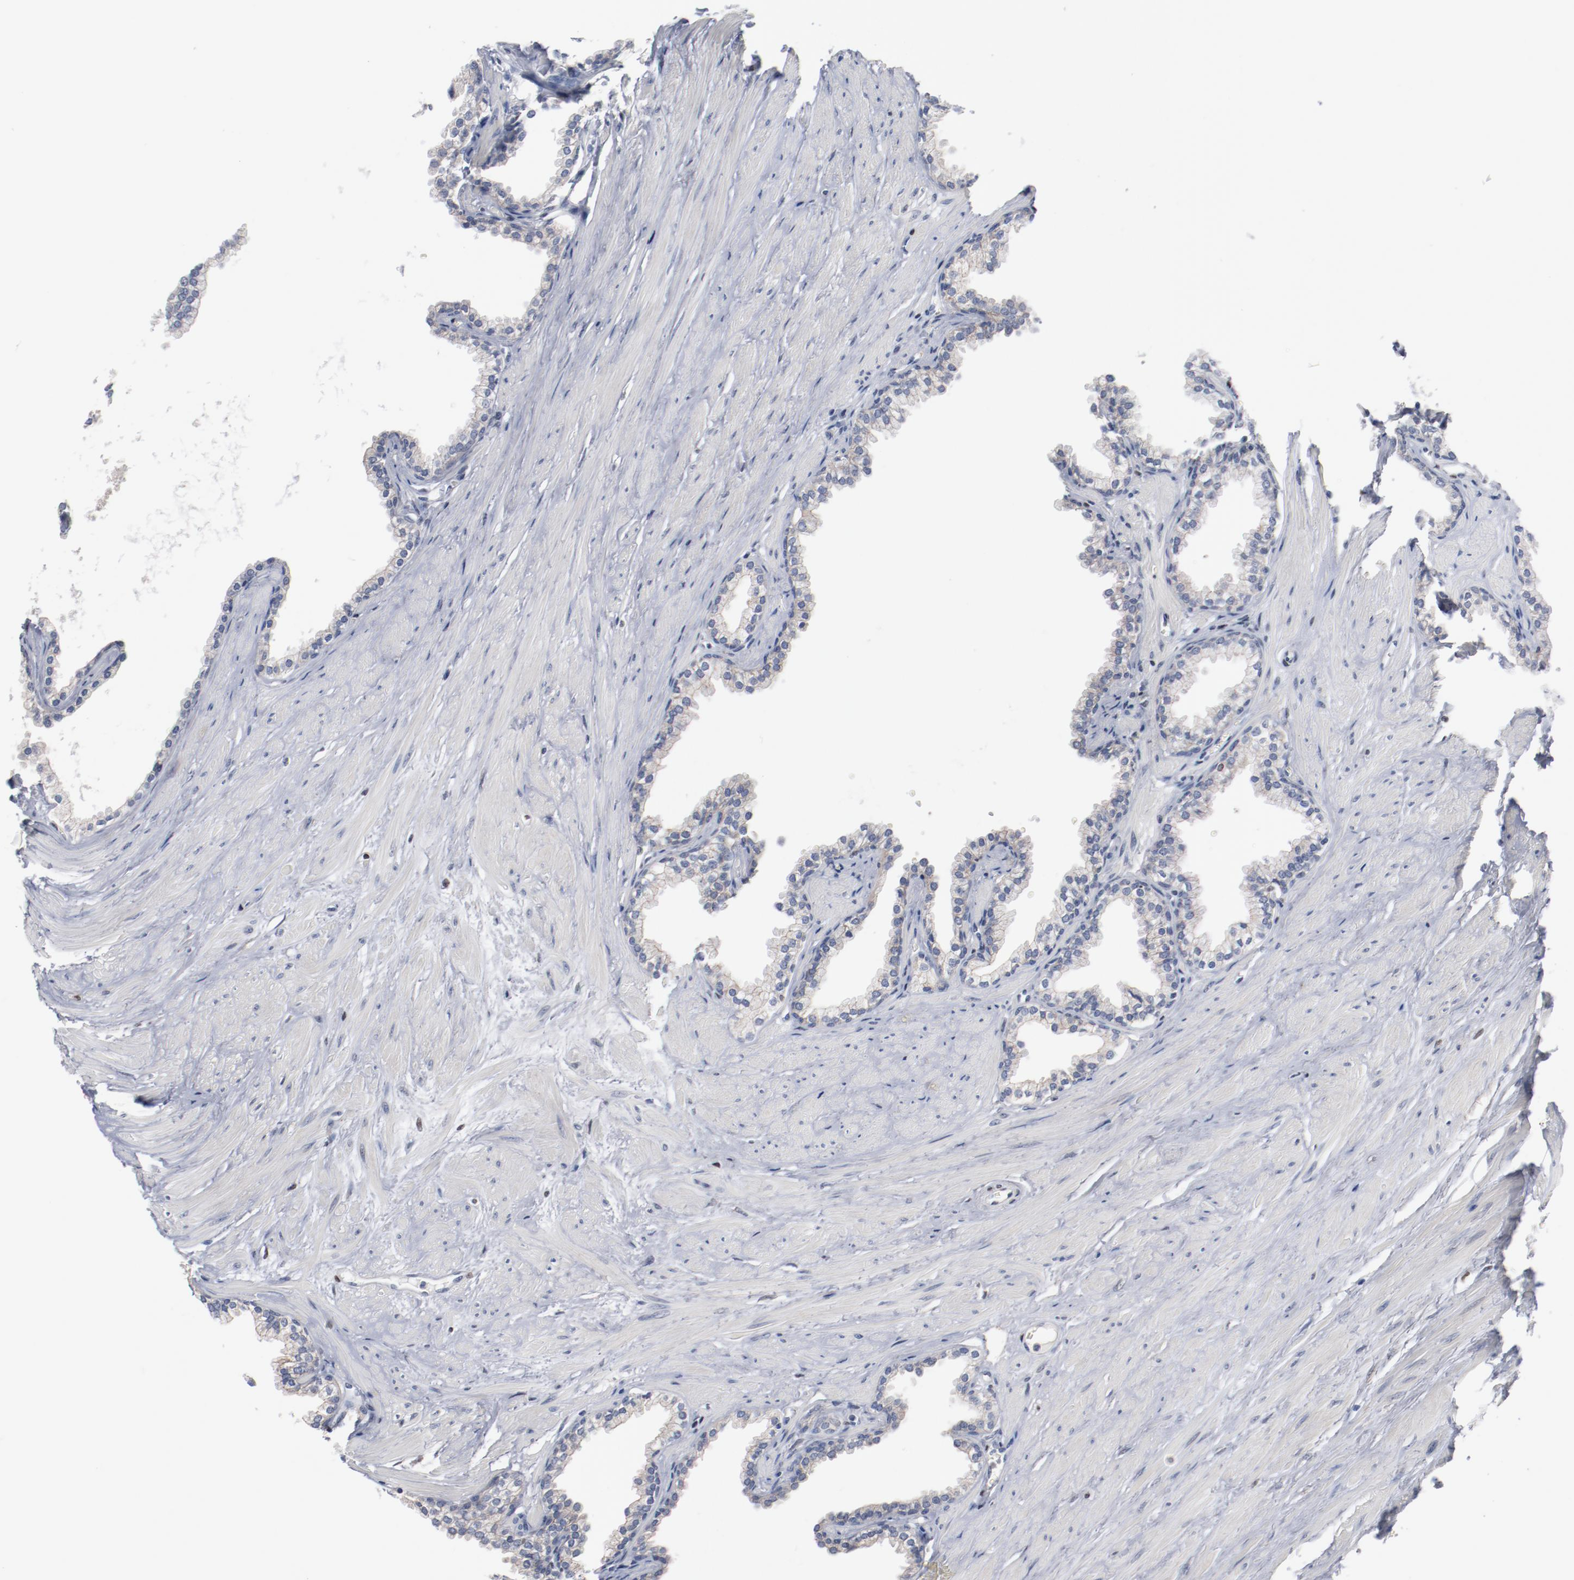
{"staining": {"intensity": "negative", "quantity": "none", "location": "none"}, "tissue": "prostate", "cell_type": "Glandular cells", "image_type": "normal", "snomed": [{"axis": "morphology", "description": "Normal tissue, NOS"}, {"axis": "topography", "description": "Prostate"}], "caption": "This micrograph is of normal prostate stained with immunohistochemistry (IHC) to label a protein in brown with the nuclei are counter-stained blue. There is no positivity in glandular cells.", "gene": "ZEB2", "patient": {"sex": "male", "age": 64}}